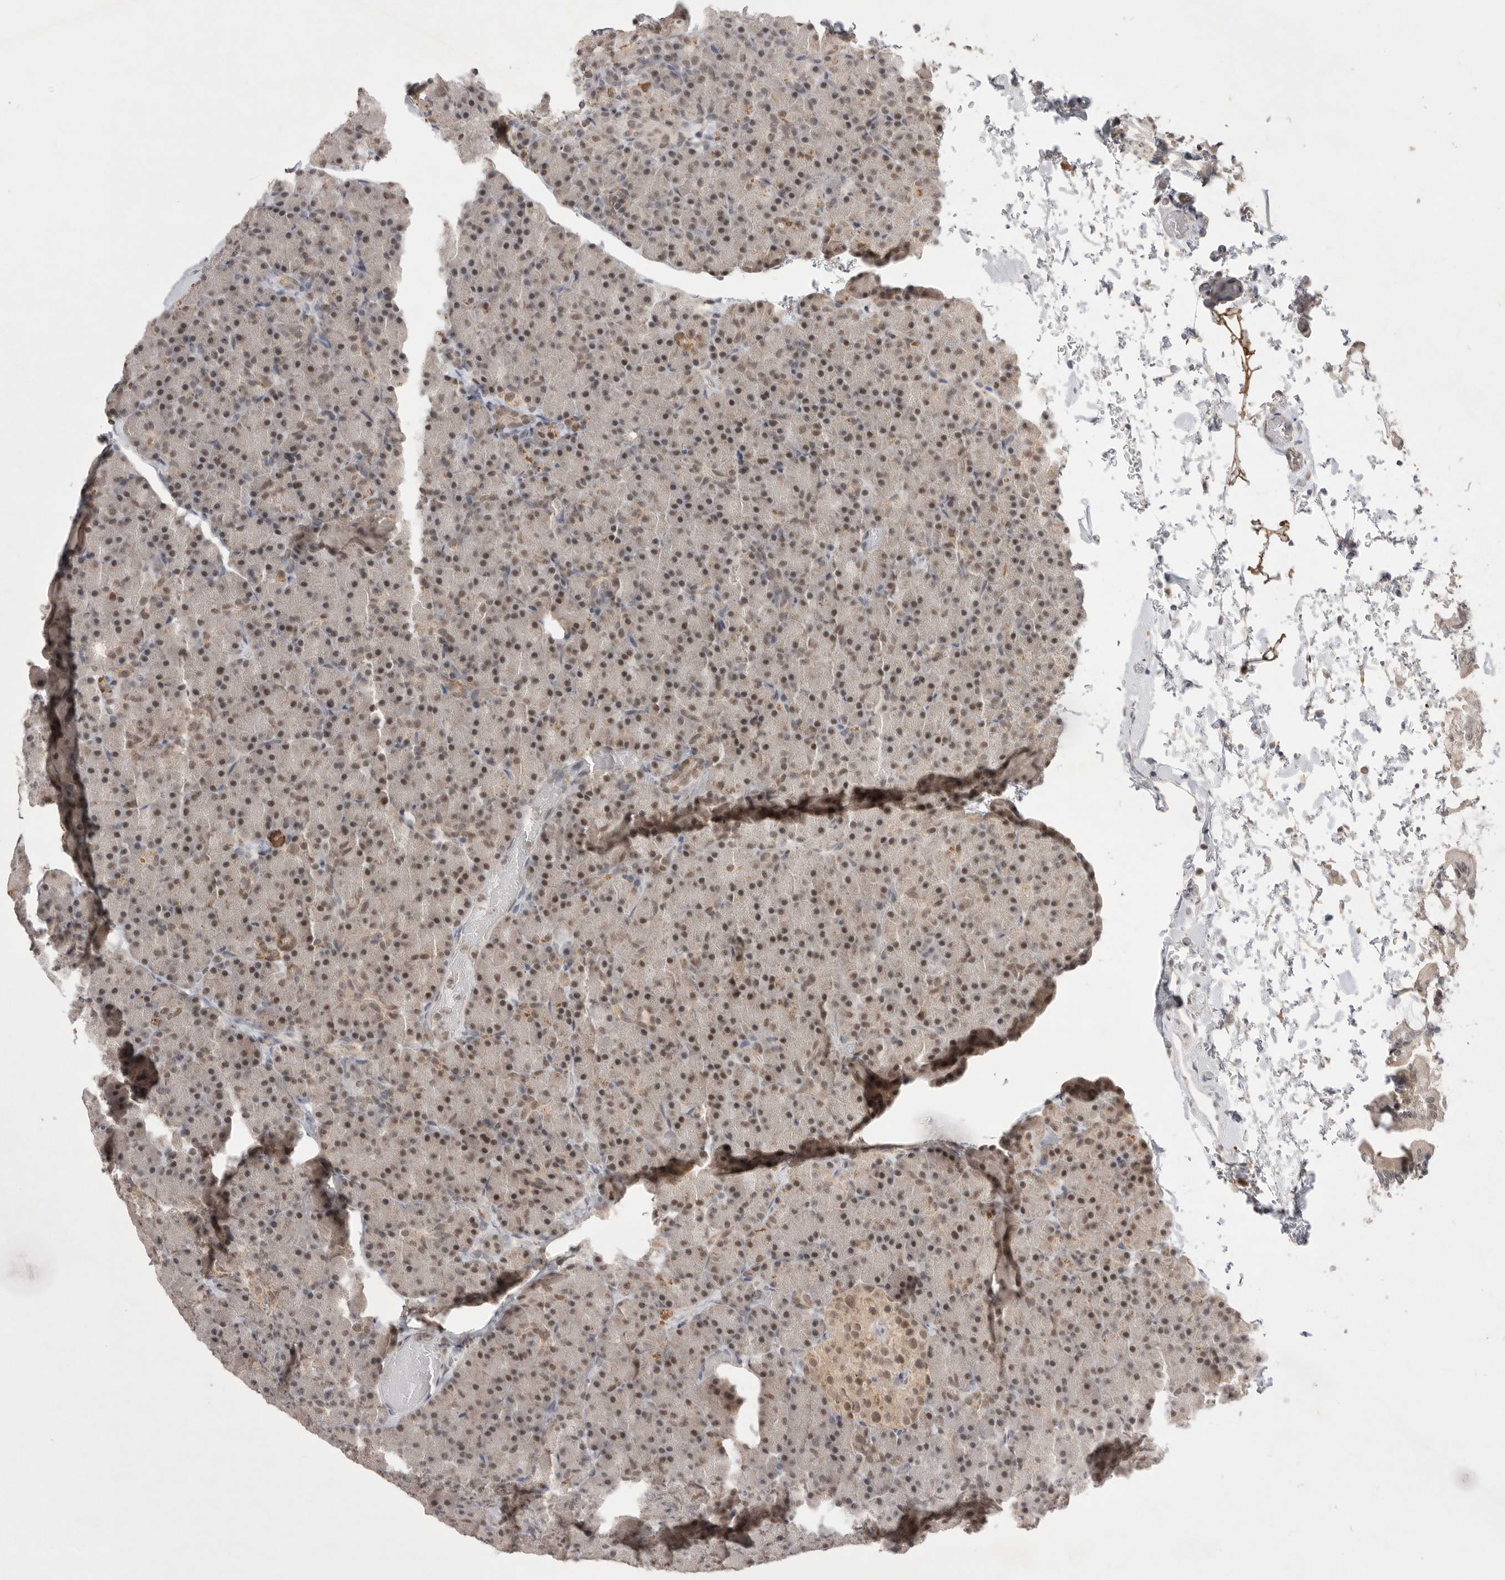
{"staining": {"intensity": "moderate", "quantity": ">75%", "location": "nuclear"}, "tissue": "pancreas", "cell_type": "Exocrine glandular cells", "image_type": "normal", "snomed": [{"axis": "morphology", "description": "Normal tissue, NOS"}, {"axis": "topography", "description": "Pancreas"}], "caption": "DAB immunohistochemical staining of benign human pancreas shows moderate nuclear protein positivity in approximately >75% of exocrine glandular cells. The staining was performed using DAB, with brown indicating positive protein expression. Nuclei are stained blue with hematoxylin.", "gene": "HUS1", "patient": {"sex": "female", "age": 43}}